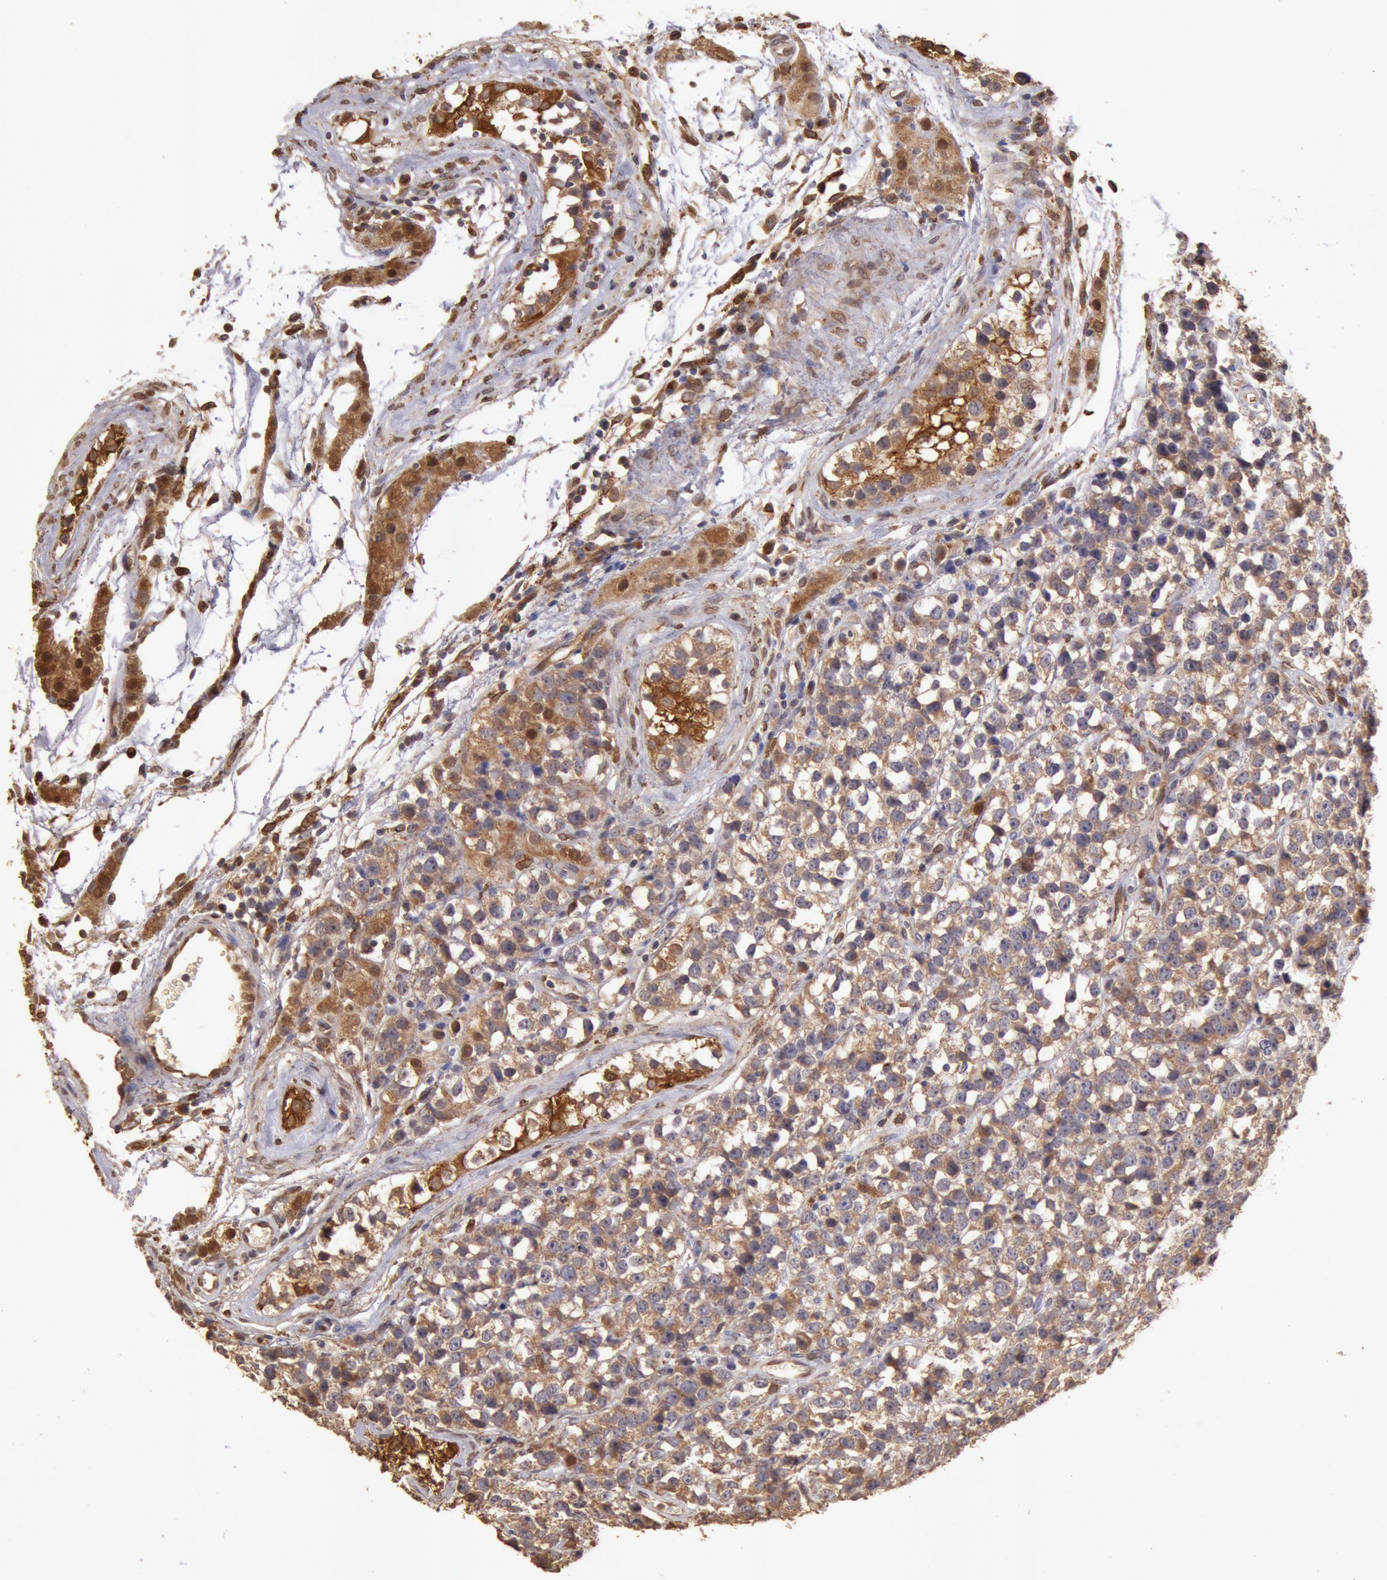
{"staining": {"intensity": "weak", "quantity": ">75%", "location": "cytoplasmic/membranous"}, "tissue": "testis cancer", "cell_type": "Tumor cells", "image_type": "cancer", "snomed": [{"axis": "morphology", "description": "Seminoma, NOS"}, {"axis": "topography", "description": "Testis"}], "caption": "Testis seminoma stained for a protein (brown) shows weak cytoplasmic/membranous positive positivity in about >75% of tumor cells.", "gene": "COMT", "patient": {"sex": "male", "age": 25}}